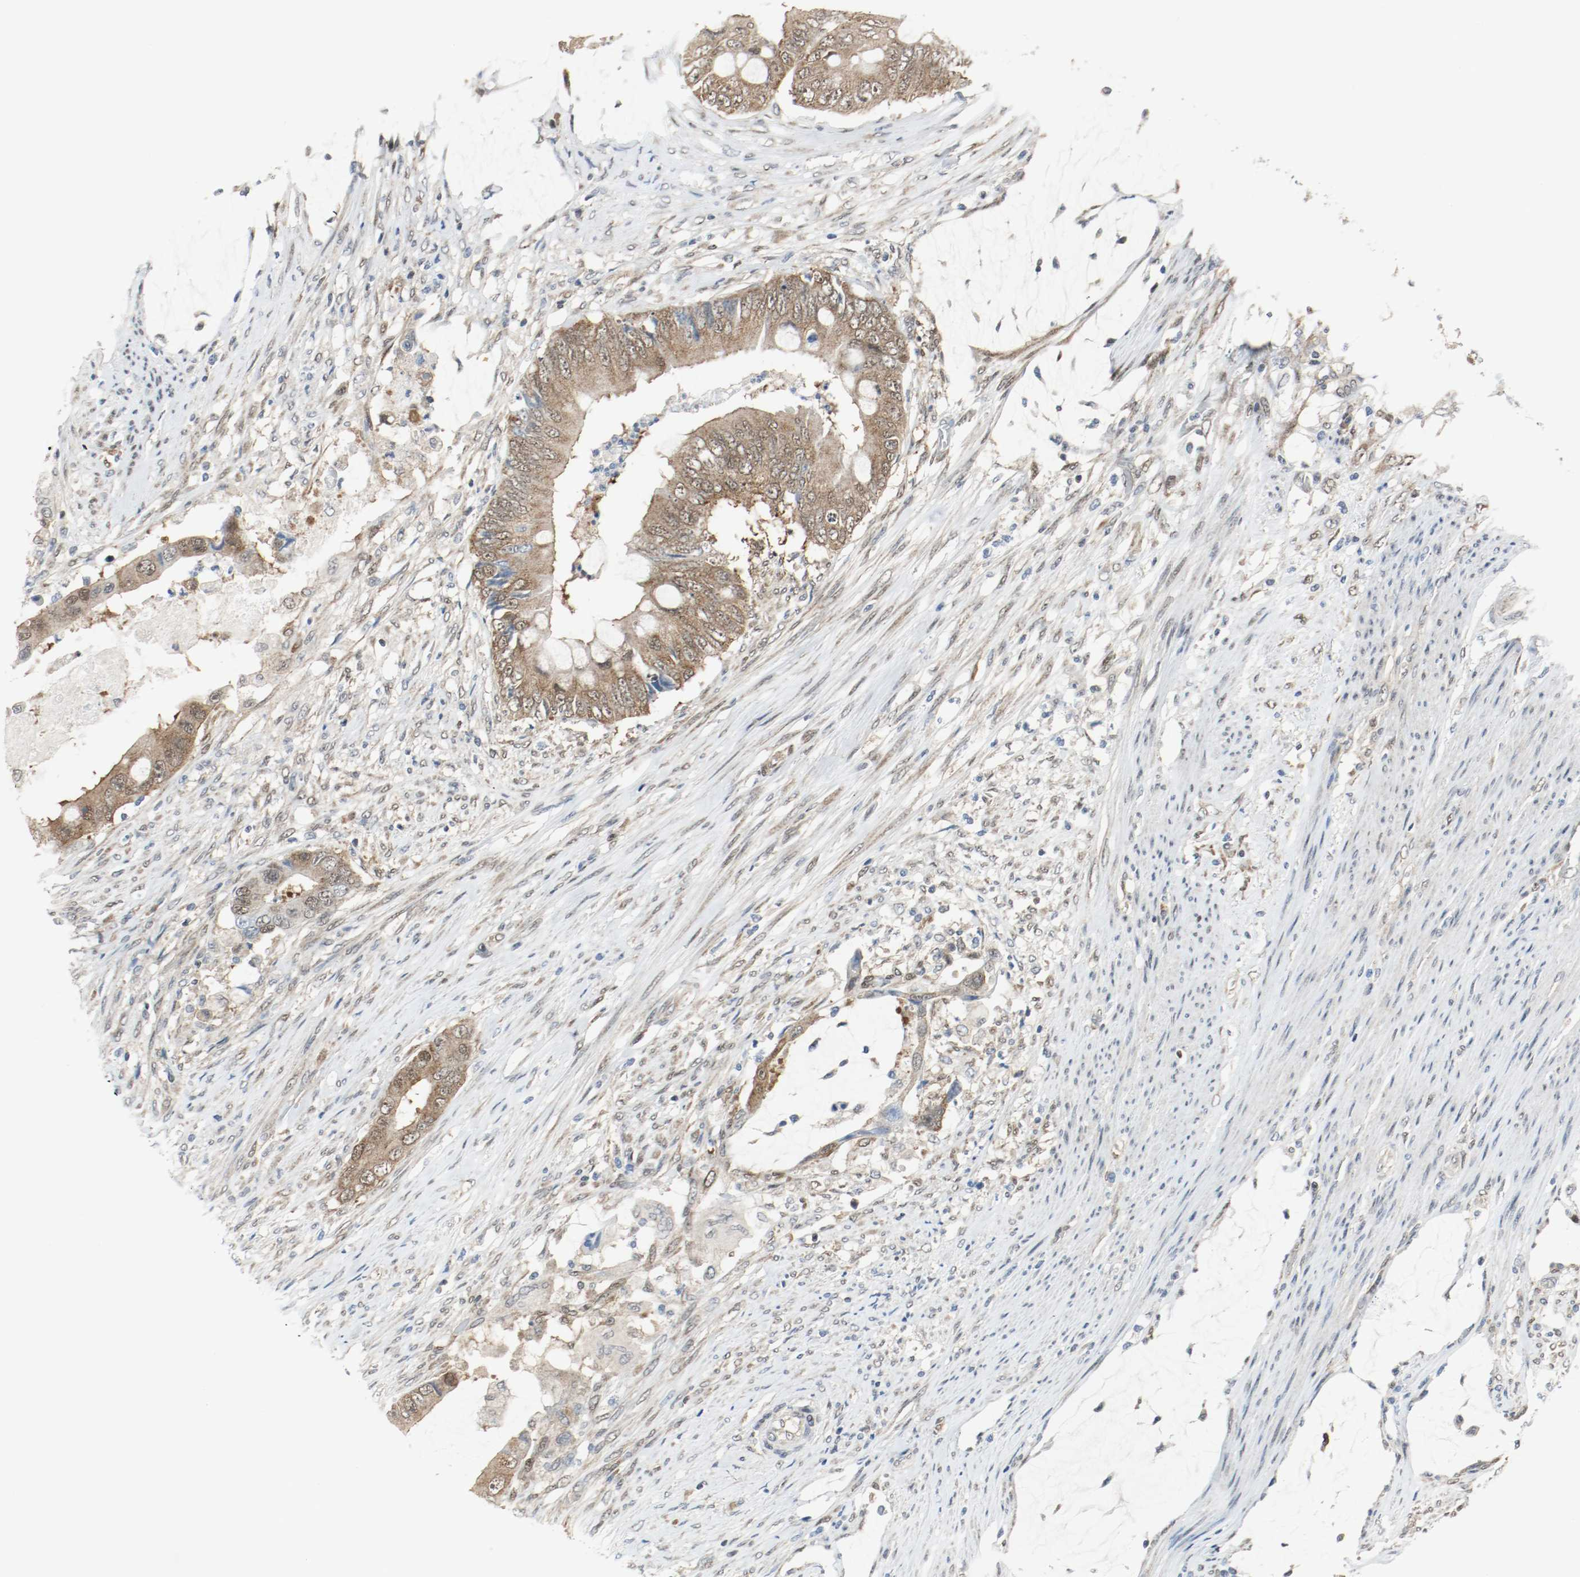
{"staining": {"intensity": "moderate", "quantity": ">75%", "location": "cytoplasmic/membranous,nuclear"}, "tissue": "colorectal cancer", "cell_type": "Tumor cells", "image_type": "cancer", "snomed": [{"axis": "morphology", "description": "Adenocarcinoma, NOS"}, {"axis": "topography", "description": "Rectum"}], "caption": "This micrograph demonstrates immunohistochemistry (IHC) staining of colorectal cancer, with medium moderate cytoplasmic/membranous and nuclear positivity in approximately >75% of tumor cells.", "gene": "PPME1", "patient": {"sex": "female", "age": 77}}